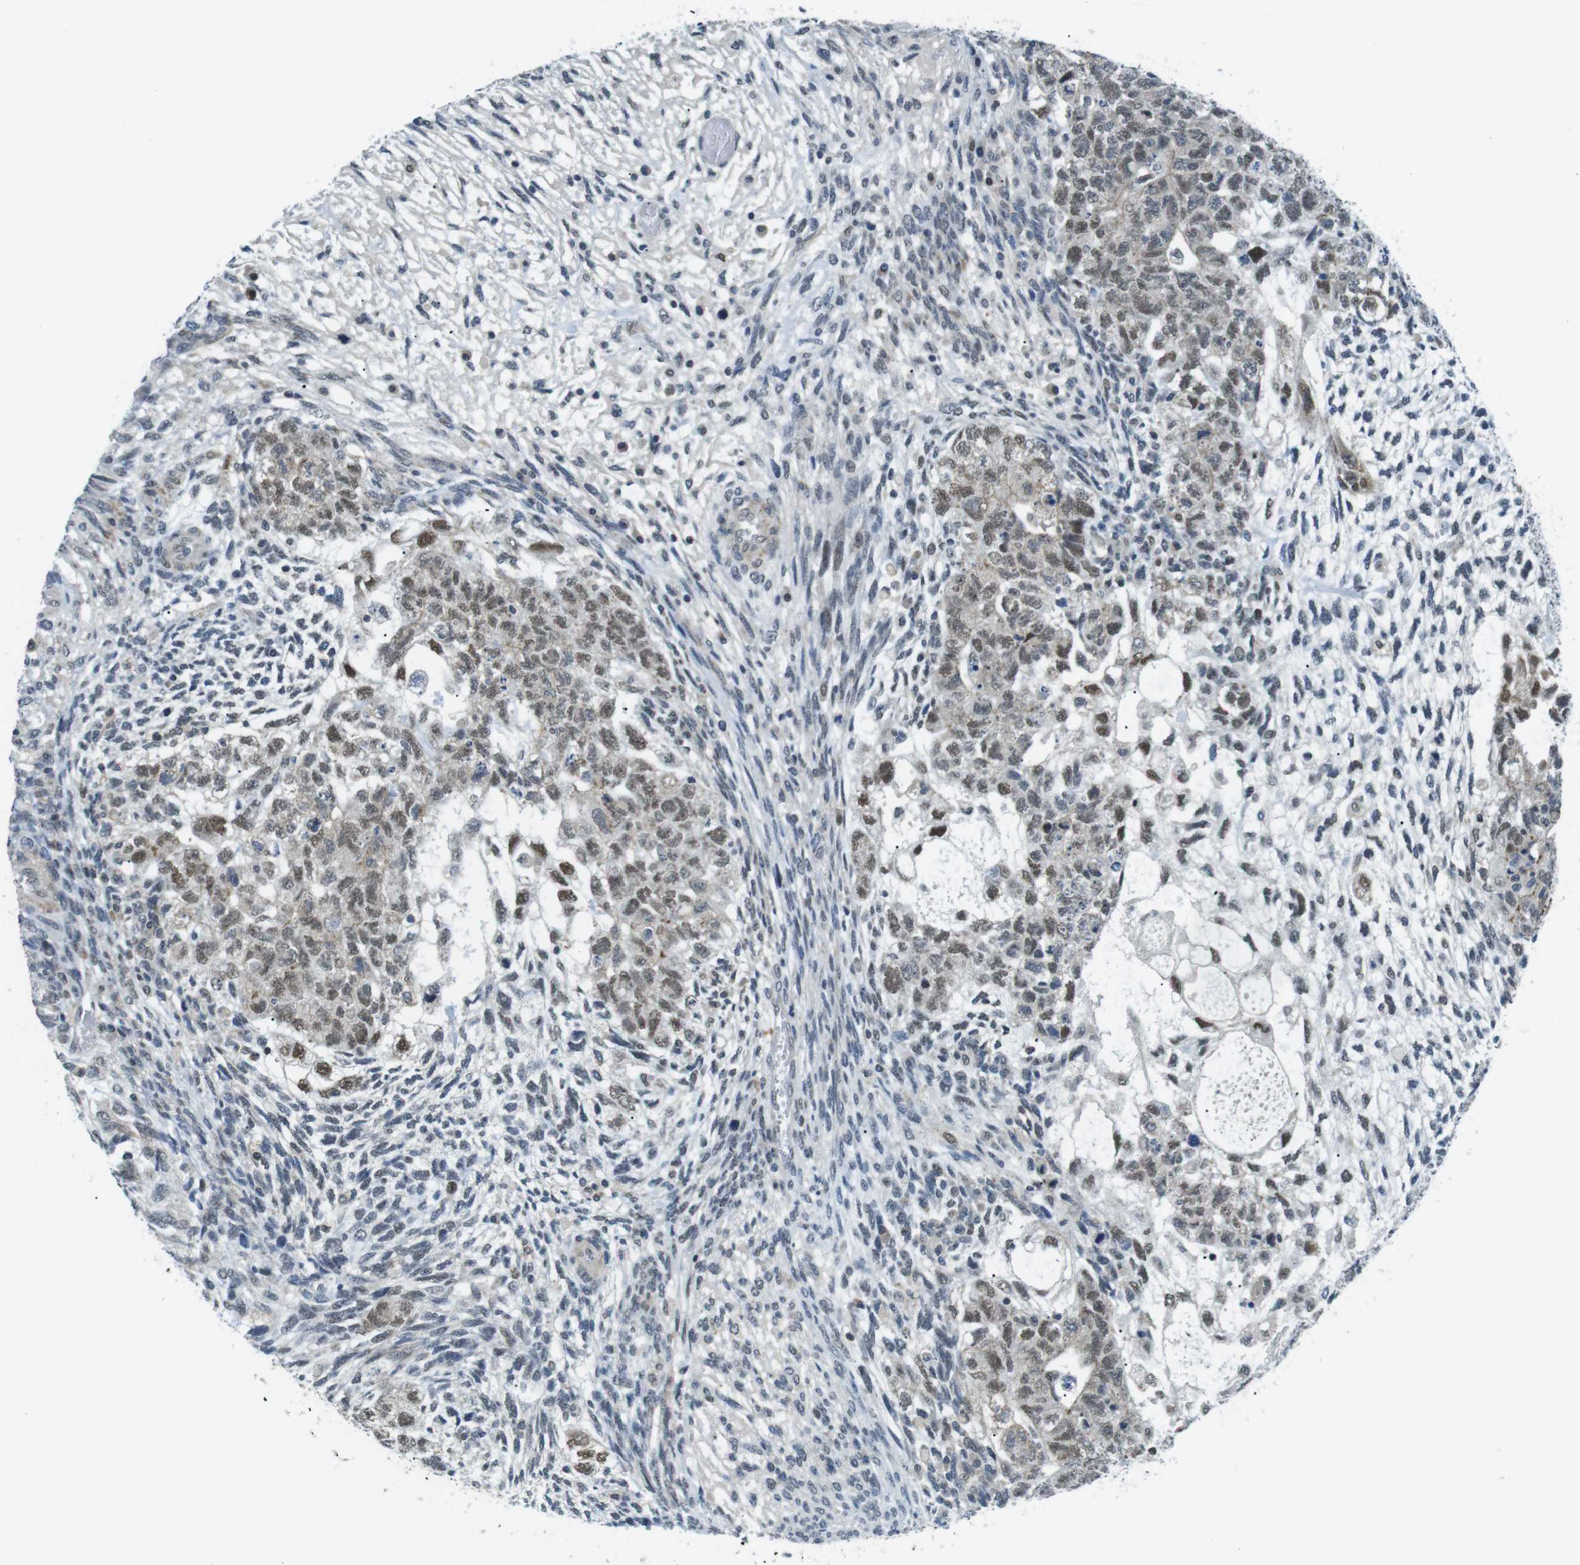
{"staining": {"intensity": "moderate", "quantity": ">75%", "location": "nuclear"}, "tissue": "testis cancer", "cell_type": "Tumor cells", "image_type": "cancer", "snomed": [{"axis": "morphology", "description": "Normal tissue, NOS"}, {"axis": "morphology", "description": "Carcinoma, Embryonal, NOS"}, {"axis": "topography", "description": "Testis"}], "caption": "Testis embryonal carcinoma stained with DAB immunohistochemistry (IHC) reveals medium levels of moderate nuclear expression in approximately >75% of tumor cells.", "gene": "USP7", "patient": {"sex": "male", "age": 36}}